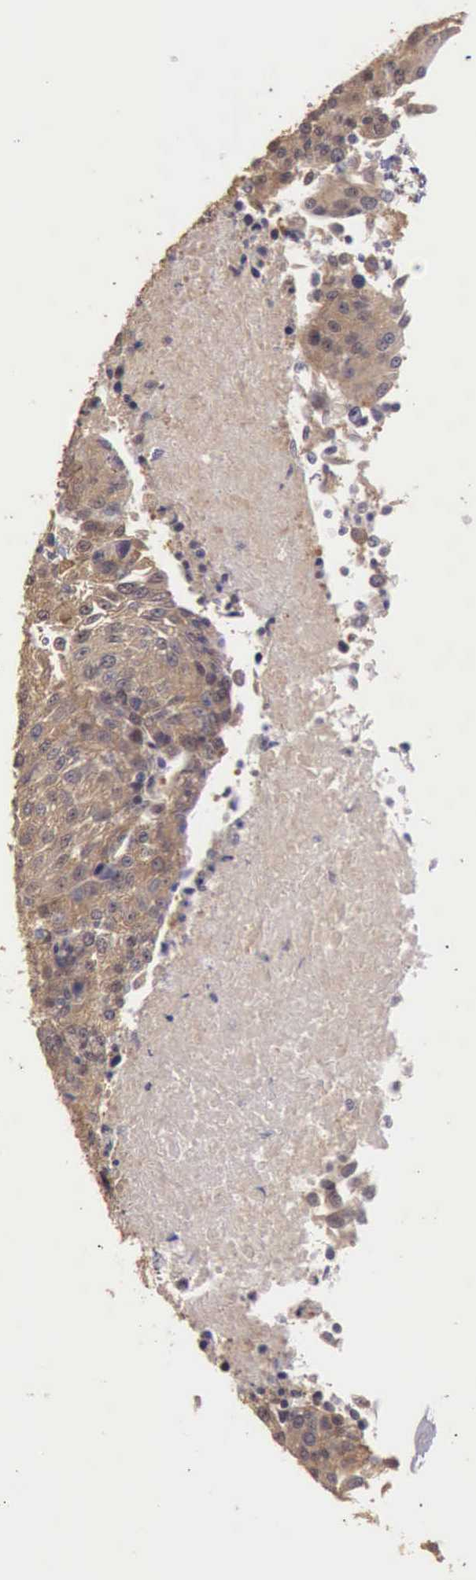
{"staining": {"intensity": "moderate", "quantity": ">75%", "location": "cytoplasmic/membranous"}, "tissue": "urothelial cancer", "cell_type": "Tumor cells", "image_type": "cancer", "snomed": [{"axis": "morphology", "description": "Urothelial carcinoma, High grade"}, {"axis": "topography", "description": "Urinary bladder"}], "caption": "There is medium levels of moderate cytoplasmic/membranous staining in tumor cells of high-grade urothelial carcinoma, as demonstrated by immunohistochemical staining (brown color).", "gene": "EIF5", "patient": {"sex": "female", "age": 85}}